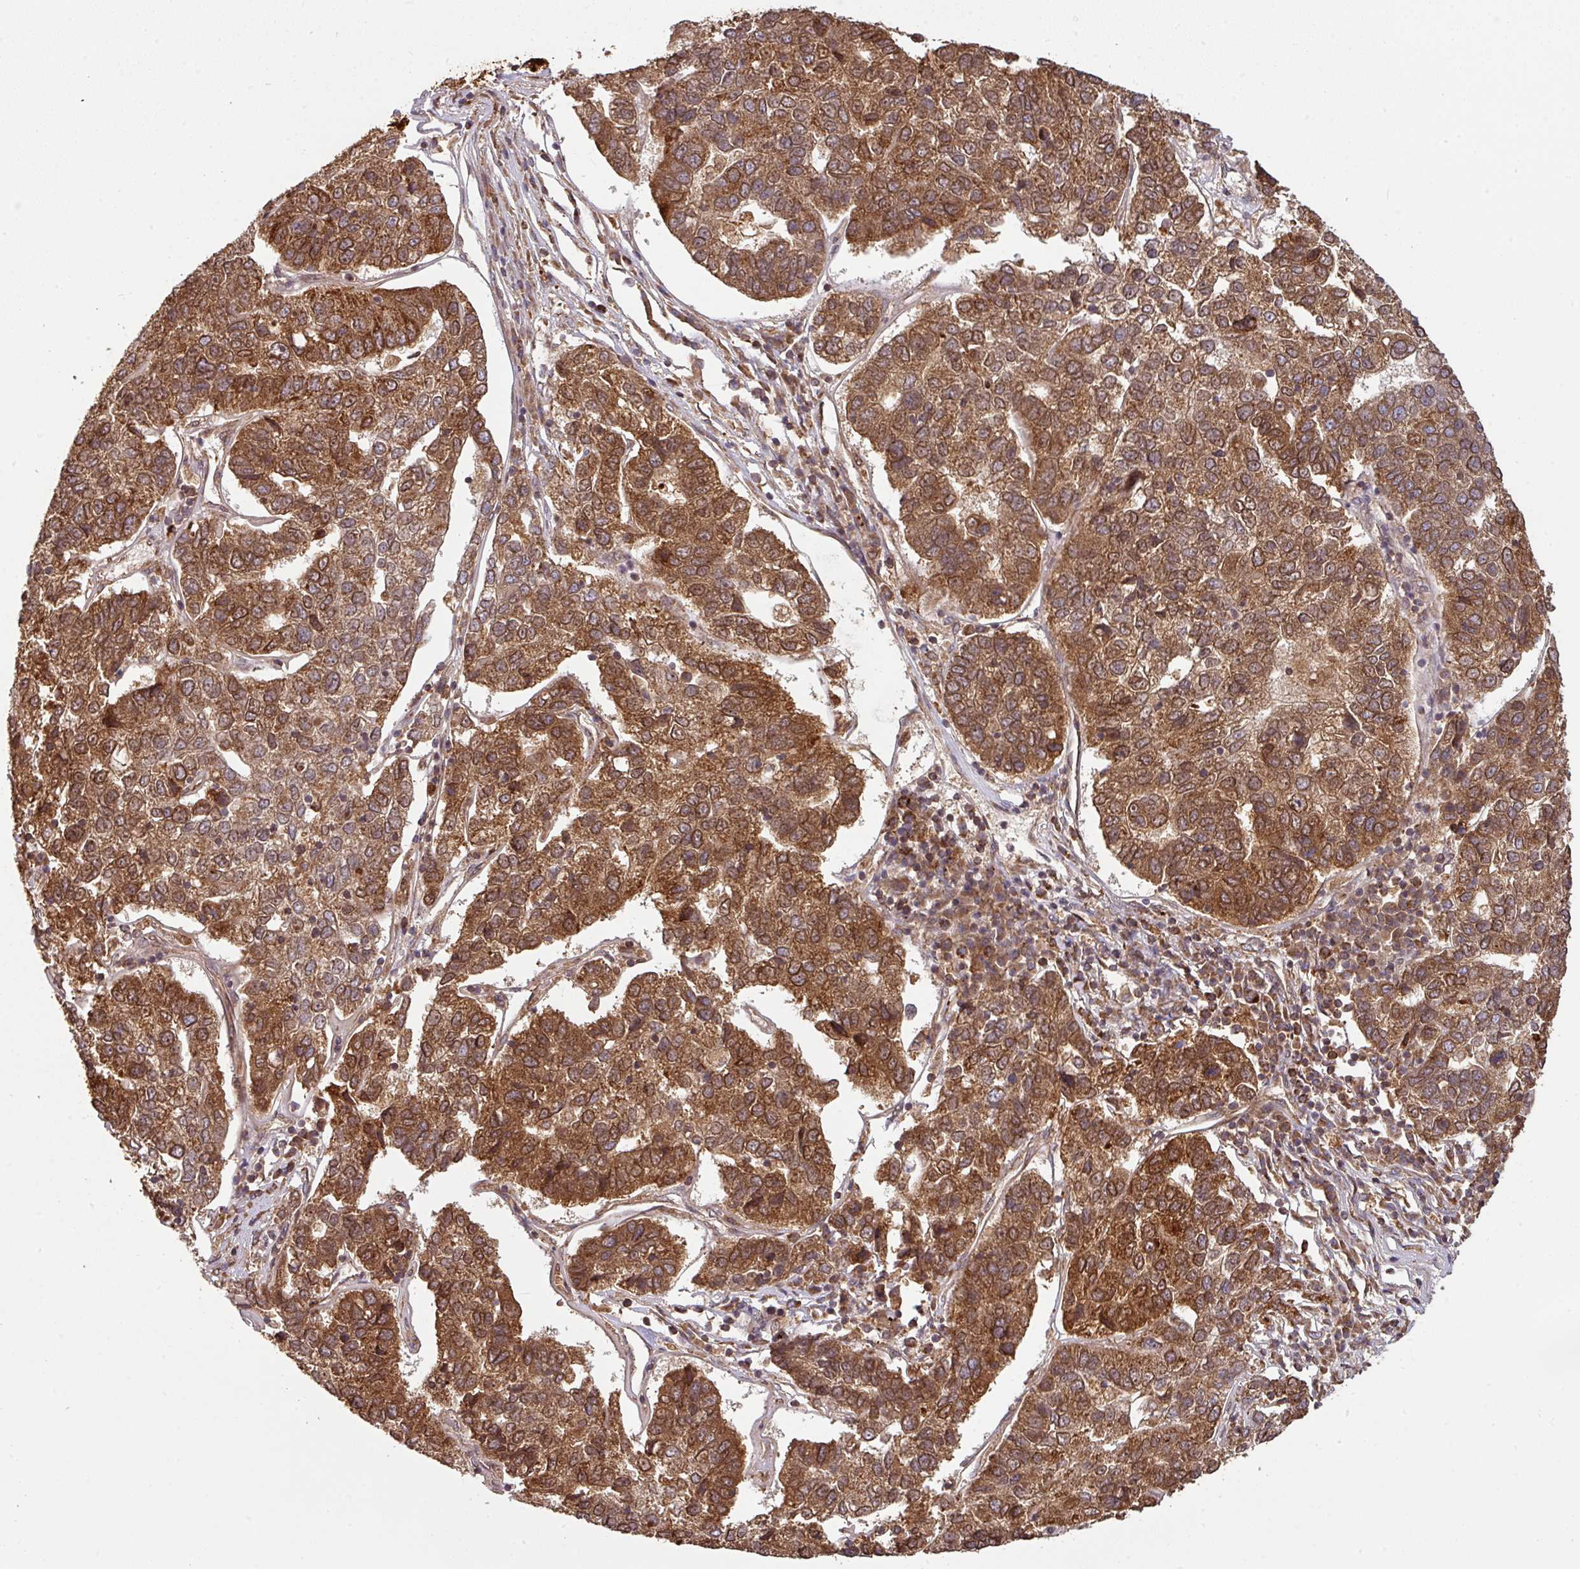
{"staining": {"intensity": "moderate", "quantity": ">75%", "location": "cytoplasmic/membranous"}, "tissue": "pancreatic cancer", "cell_type": "Tumor cells", "image_type": "cancer", "snomed": [{"axis": "morphology", "description": "Adenocarcinoma, NOS"}, {"axis": "topography", "description": "Pancreas"}], "caption": "There is medium levels of moderate cytoplasmic/membranous positivity in tumor cells of adenocarcinoma (pancreatic), as demonstrated by immunohistochemical staining (brown color).", "gene": "TRAP1", "patient": {"sex": "female", "age": 61}}